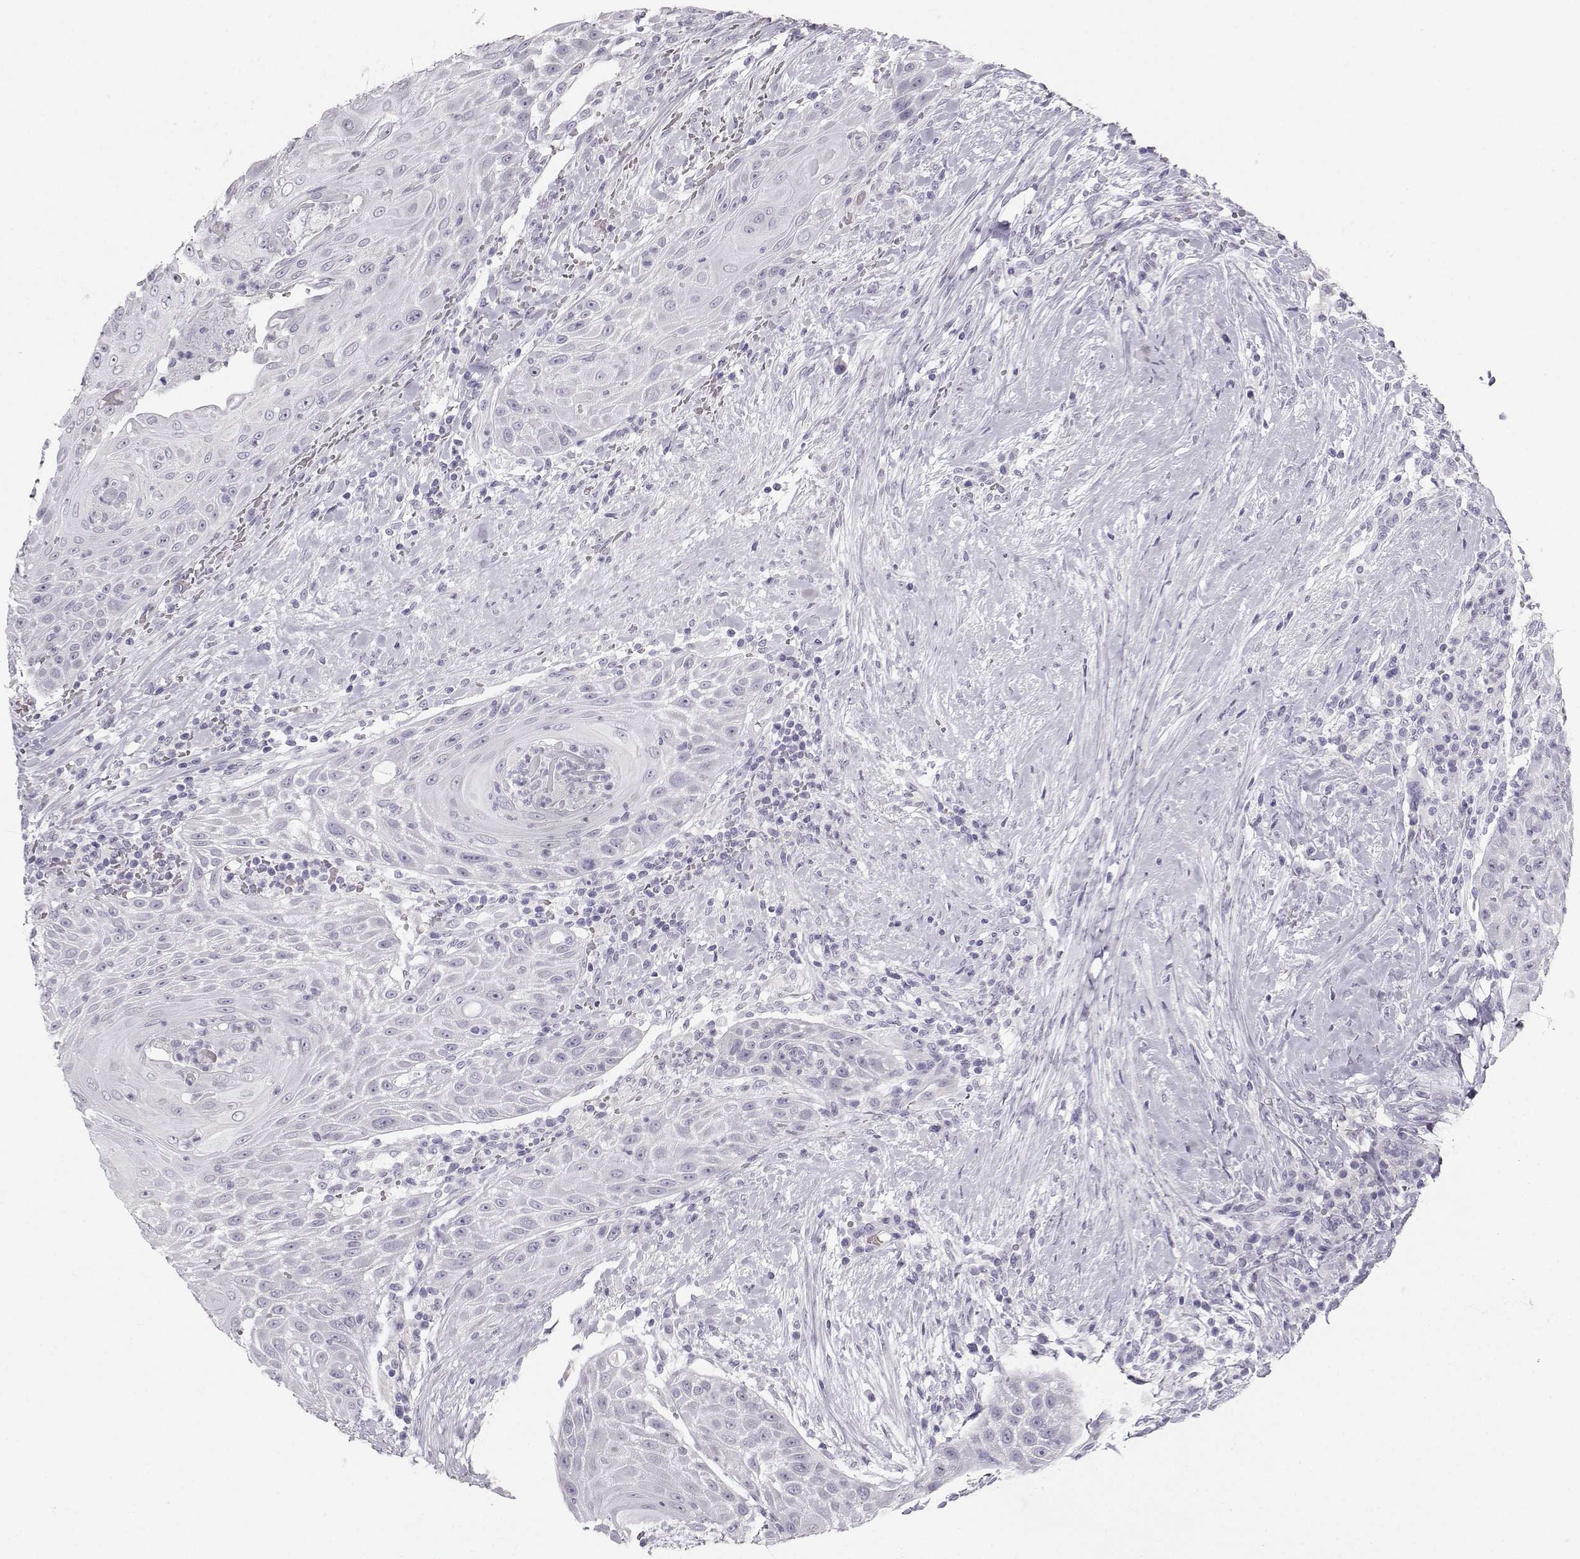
{"staining": {"intensity": "negative", "quantity": "none", "location": "none"}, "tissue": "head and neck cancer", "cell_type": "Tumor cells", "image_type": "cancer", "snomed": [{"axis": "morphology", "description": "Squamous cell carcinoma, NOS"}, {"axis": "topography", "description": "Head-Neck"}], "caption": "Immunohistochemistry of squamous cell carcinoma (head and neck) demonstrates no positivity in tumor cells. (Brightfield microscopy of DAB immunohistochemistry at high magnification).", "gene": "CASR", "patient": {"sex": "male", "age": 69}}